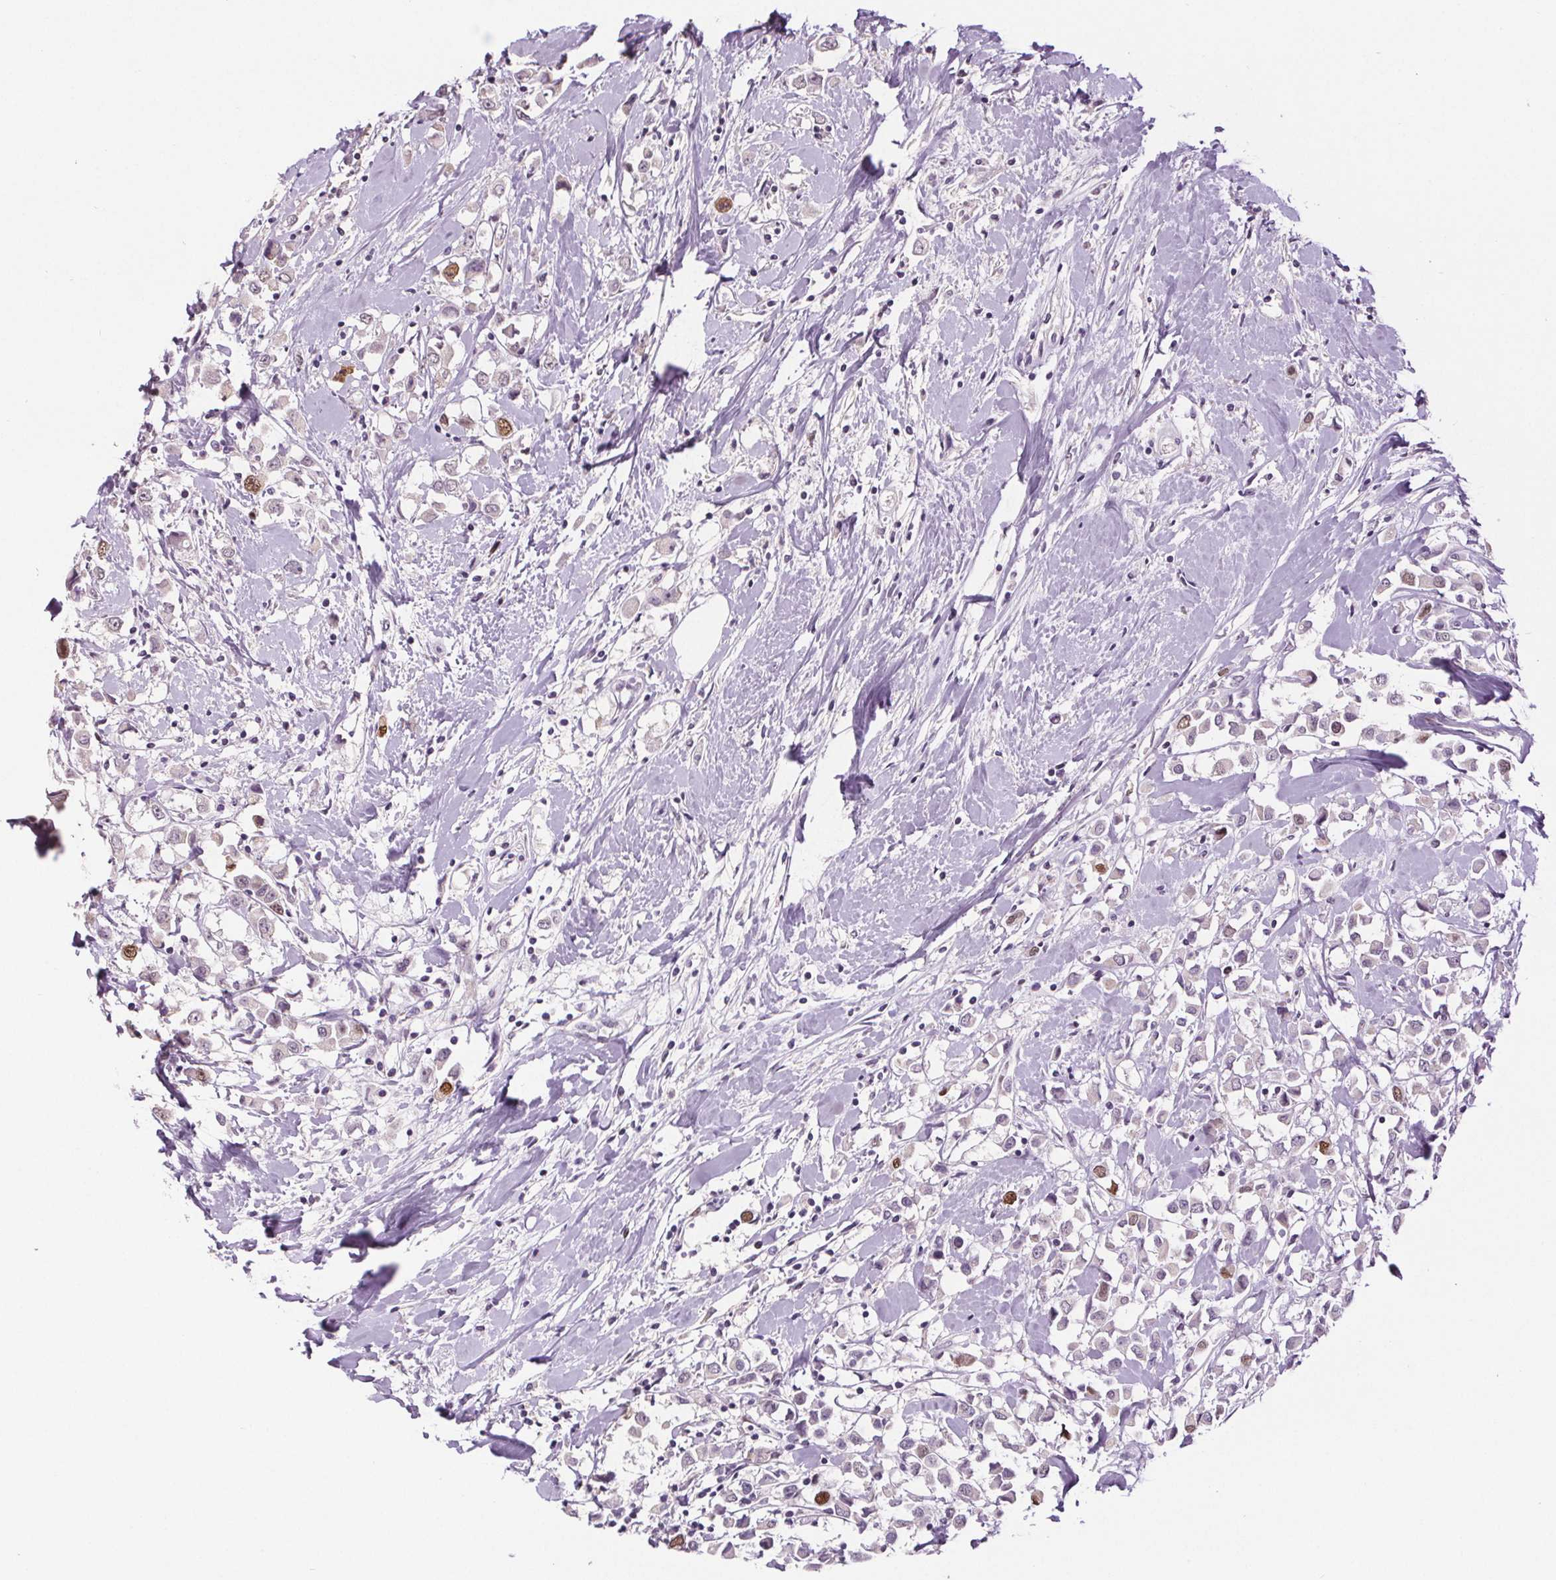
{"staining": {"intensity": "moderate", "quantity": "<25%", "location": "nuclear"}, "tissue": "breast cancer", "cell_type": "Tumor cells", "image_type": "cancer", "snomed": [{"axis": "morphology", "description": "Duct carcinoma"}, {"axis": "topography", "description": "Breast"}], "caption": "Protein expression analysis of human breast cancer reveals moderate nuclear staining in approximately <25% of tumor cells. (DAB (3,3'-diaminobenzidine) IHC with brightfield microscopy, high magnification).", "gene": "CENPF", "patient": {"sex": "female", "age": 61}}